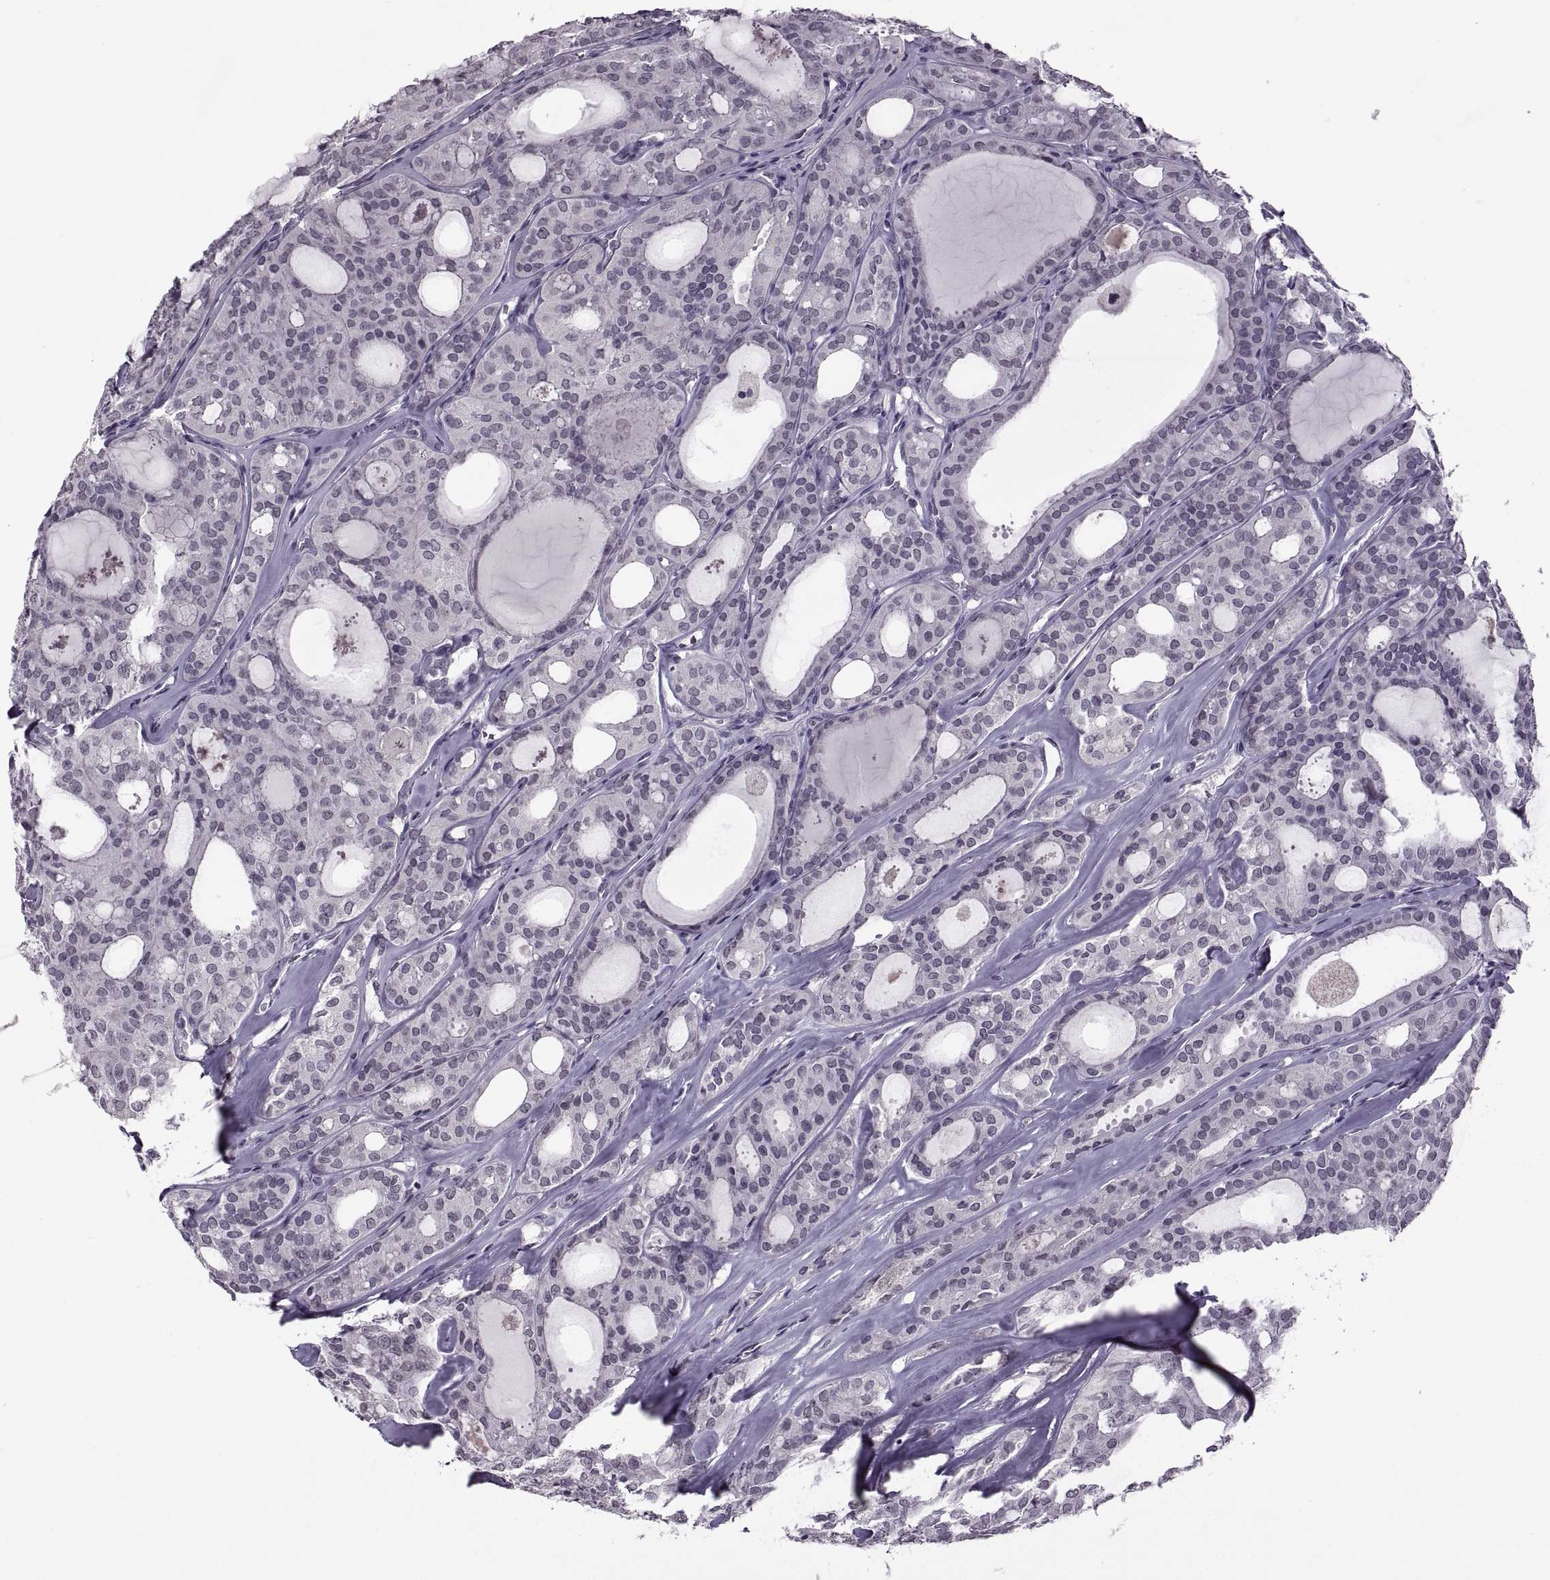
{"staining": {"intensity": "negative", "quantity": "none", "location": "none"}, "tissue": "thyroid cancer", "cell_type": "Tumor cells", "image_type": "cancer", "snomed": [{"axis": "morphology", "description": "Follicular adenoma carcinoma, NOS"}, {"axis": "topography", "description": "Thyroid gland"}], "caption": "DAB immunohistochemical staining of thyroid cancer (follicular adenoma carcinoma) exhibits no significant staining in tumor cells.", "gene": "OTP", "patient": {"sex": "male", "age": 75}}